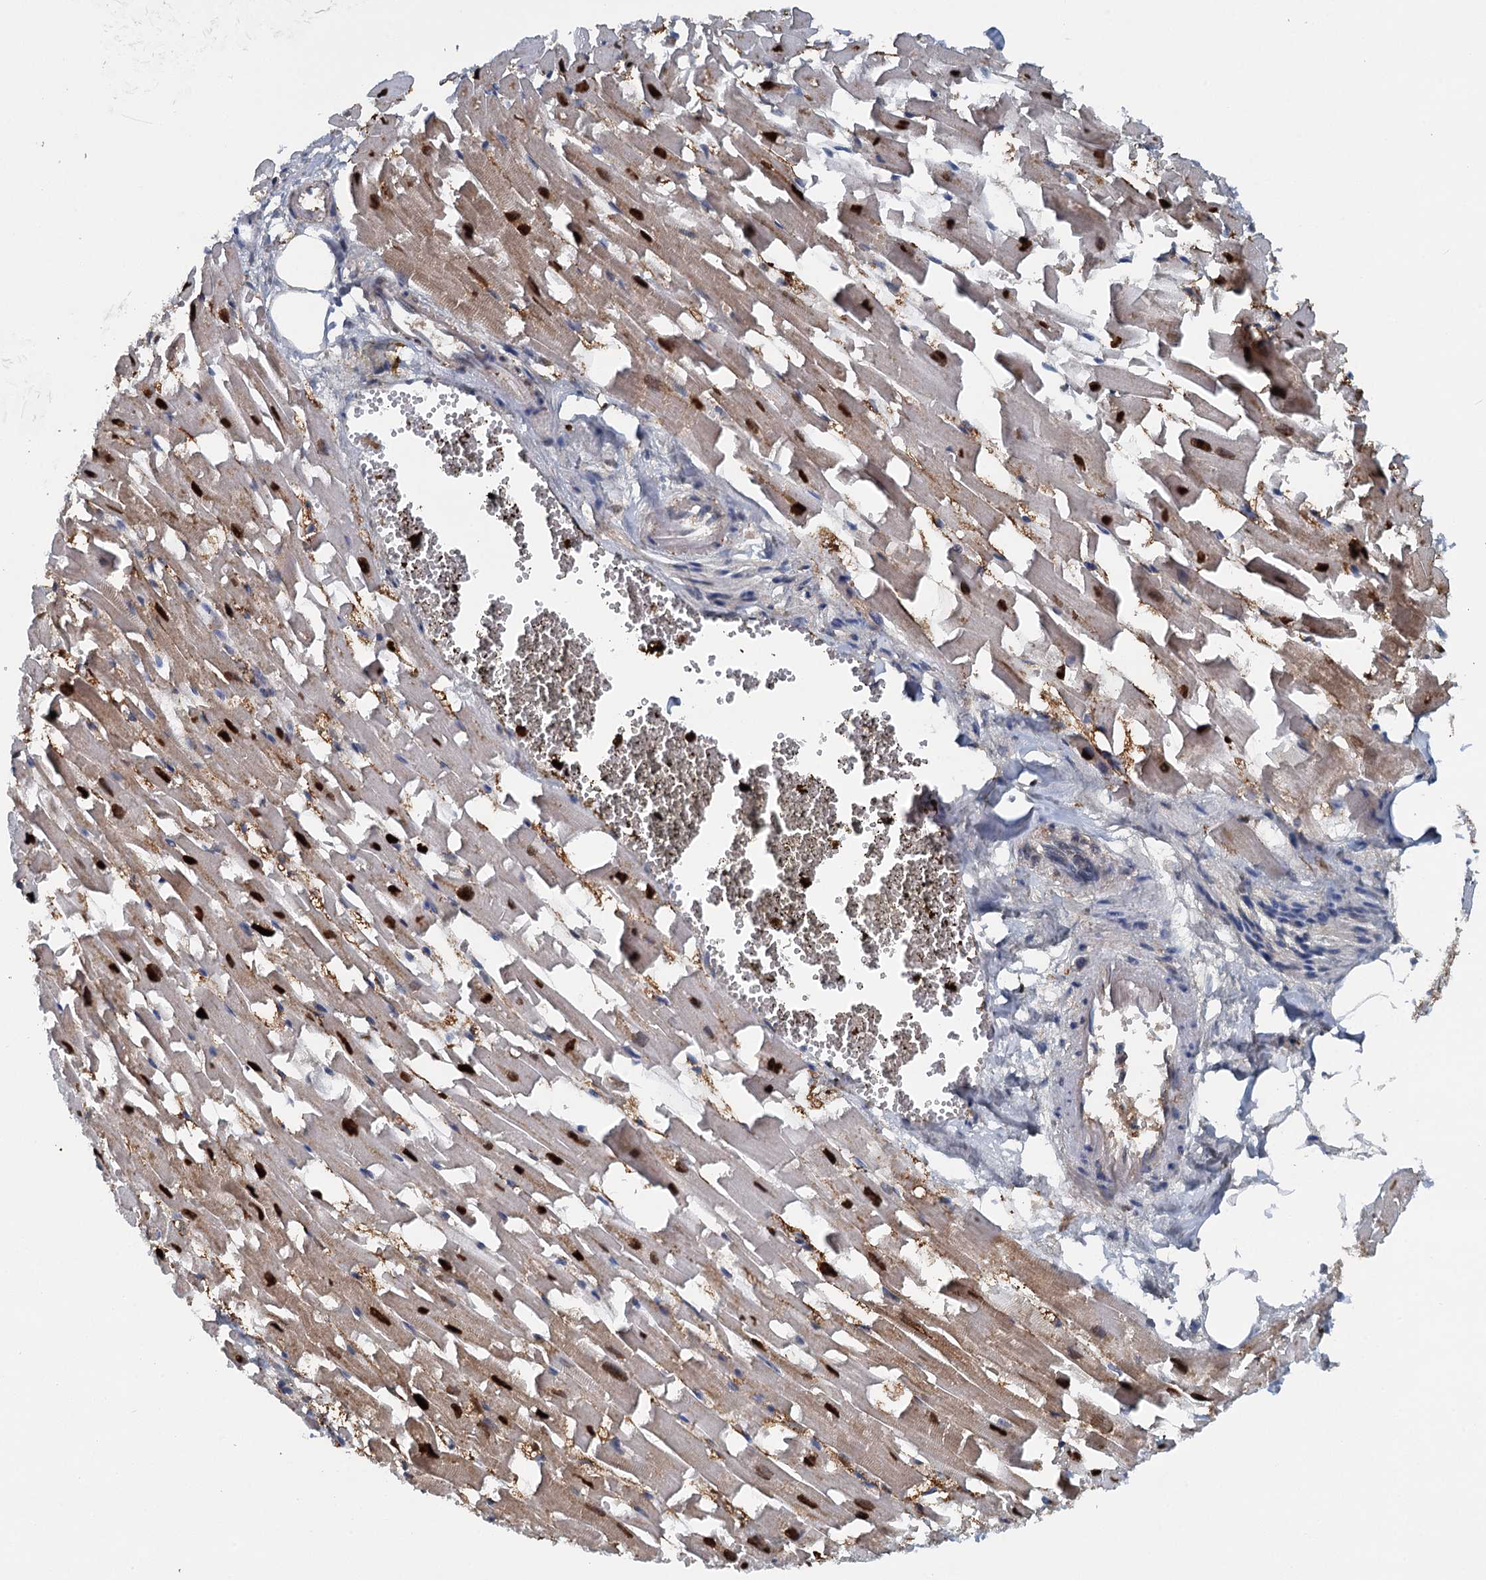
{"staining": {"intensity": "strong", "quantity": ">75%", "location": "cytoplasmic/membranous,nuclear"}, "tissue": "heart muscle", "cell_type": "Cardiomyocytes", "image_type": "normal", "snomed": [{"axis": "morphology", "description": "Normal tissue, NOS"}, {"axis": "topography", "description": "Heart"}], "caption": "An immunohistochemistry image of benign tissue is shown. Protein staining in brown shows strong cytoplasmic/membranous,nuclear positivity in heart muscle within cardiomyocytes. The protein of interest is stained brown, and the nuclei are stained in blue (DAB IHC with brightfield microscopy, high magnification).", "gene": "GPI", "patient": {"sex": "female", "age": 64}}